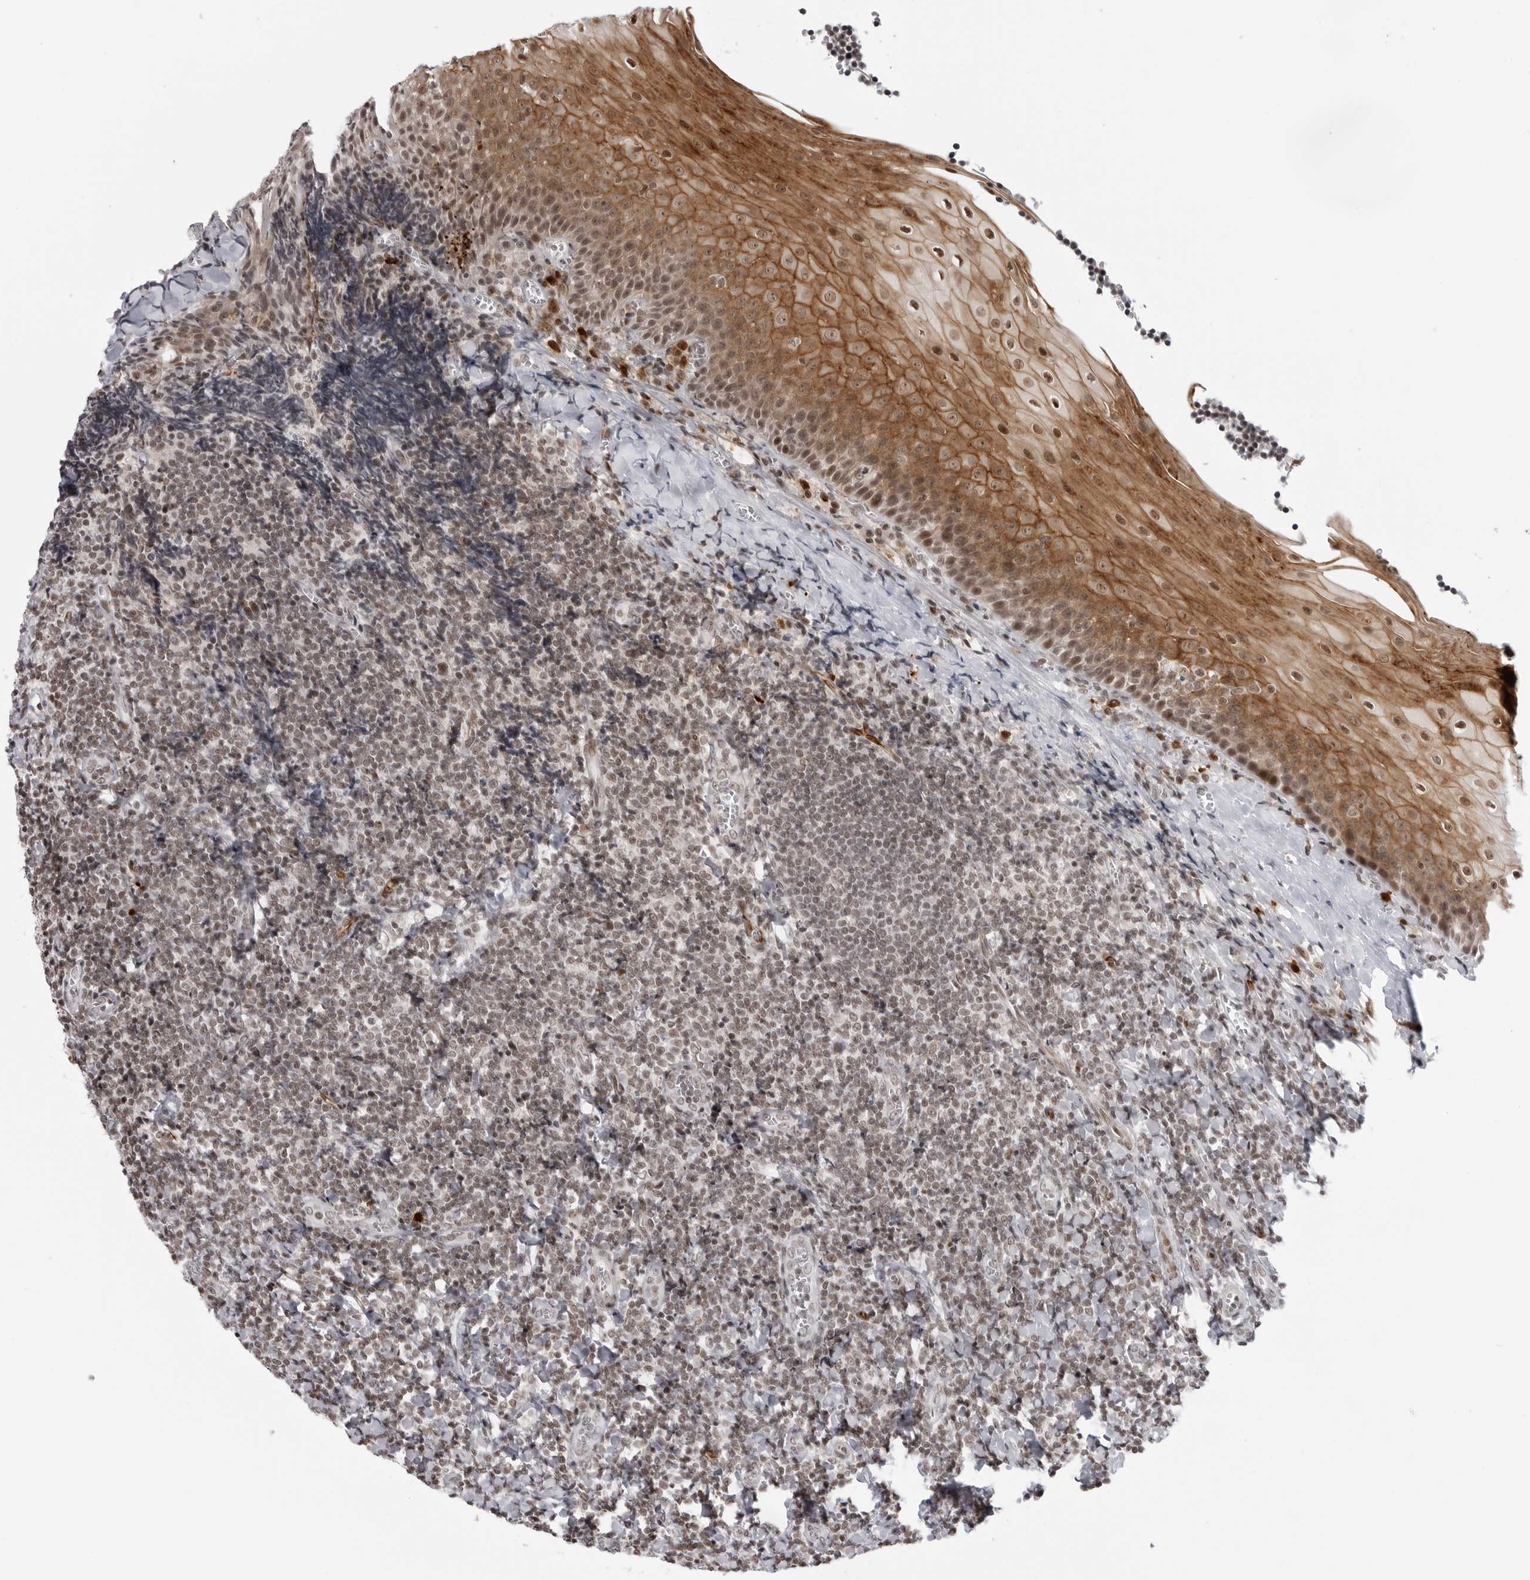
{"staining": {"intensity": "weak", "quantity": "25%-75%", "location": "nuclear"}, "tissue": "tonsil", "cell_type": "Germinal center cells", "image_type": "normal", "snomed": [{"axis": "morphology", "description": "Normal tissue, NOS"}, {"axis": "topography", "description": "Tonsil"}], "caption": "Immunohistochemistry staining of normal tonsil, which shows low levels of weak nuclear staining in approximately 25%-75% of germinal center cells indicating weak nuclear protein expression. The staining was performed using DAB (3,3'-diaminobenzidine) (brown) for protein detection and nuclei were counterstained in hematoxylin (blue).", "gene": "TRIM66", "patient": {"sex": "male", "age": 27}}